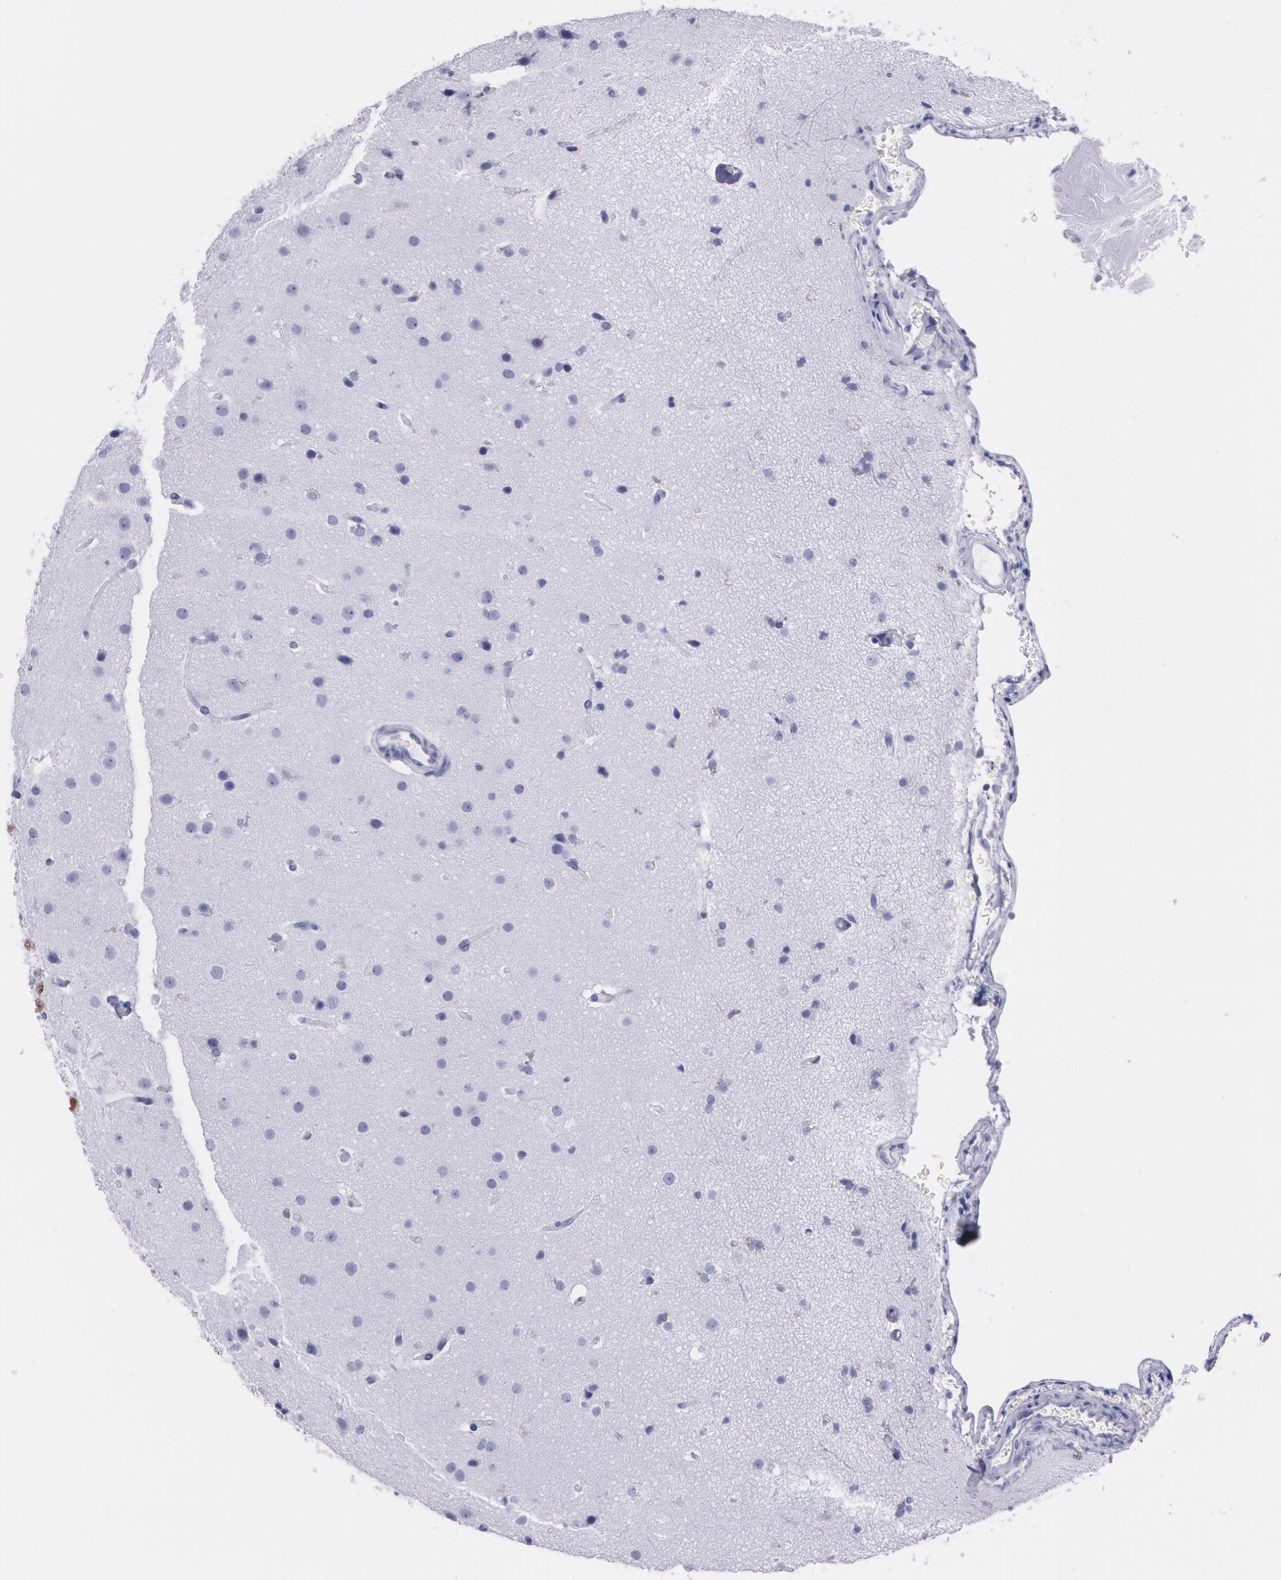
{"staining": {"intensity": "negative", "quantity": "none", "location": "none"}, "tissue": "glioma", "cell_type": "Tumor cells", "image_type": "cancer", "snomed": [{"axis": "morphology", "description": "Glioma, malignant, Low grade"}, {"axis": "topography", "description": "Cerebral cortex"}], "caption": "DAB (3,3'-diaminobenzidine) immunohistochemical staining of human malignant glioma (low-grade) exhibits no significant expression in tumor cells. (DAB immunohistochemistry (IHC) visualized using brightfield microscopy, high magnification).", "gene": "TP53", "patient": {"sex": "female", "age": 47}}